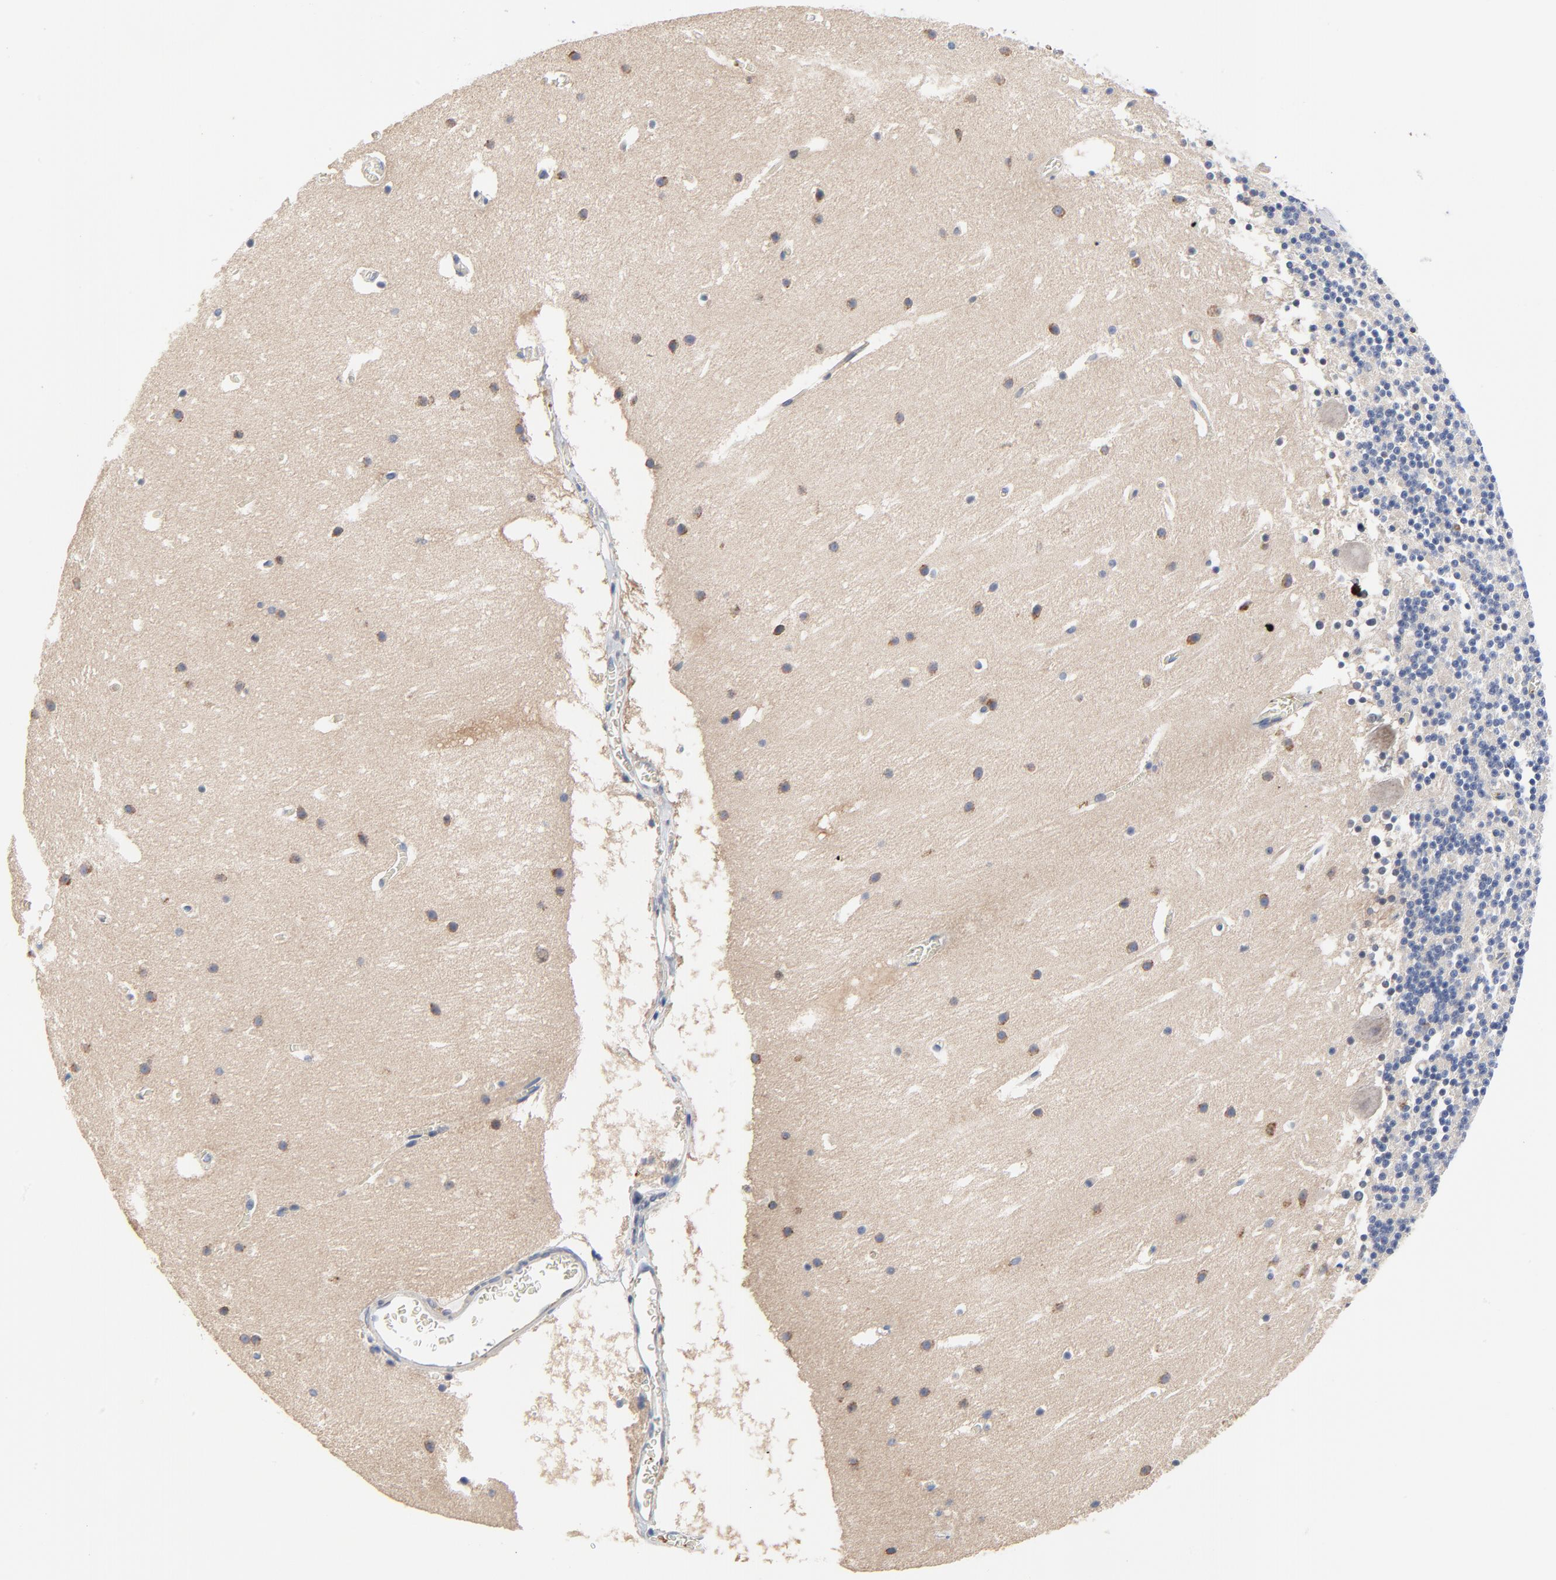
{"staining": {"intensity": "negative", "quantity": "none", "location": "none"}, "tissue": "cerebellum", "cell_type": "Cells in granular layer", "image_type": "normal", "snomed": [{"axis": "morphology", "description": "Normal tissue, NOS"}, {"axis": "topography", "description": "Cerebellum"}], "caption": "Immunohistochemistry (IHC) of benign cerebellum demonstrates no positivity in cells in granular layer.", "gene": "VAV2", "patient": {"sex": "male", "age": 45}}